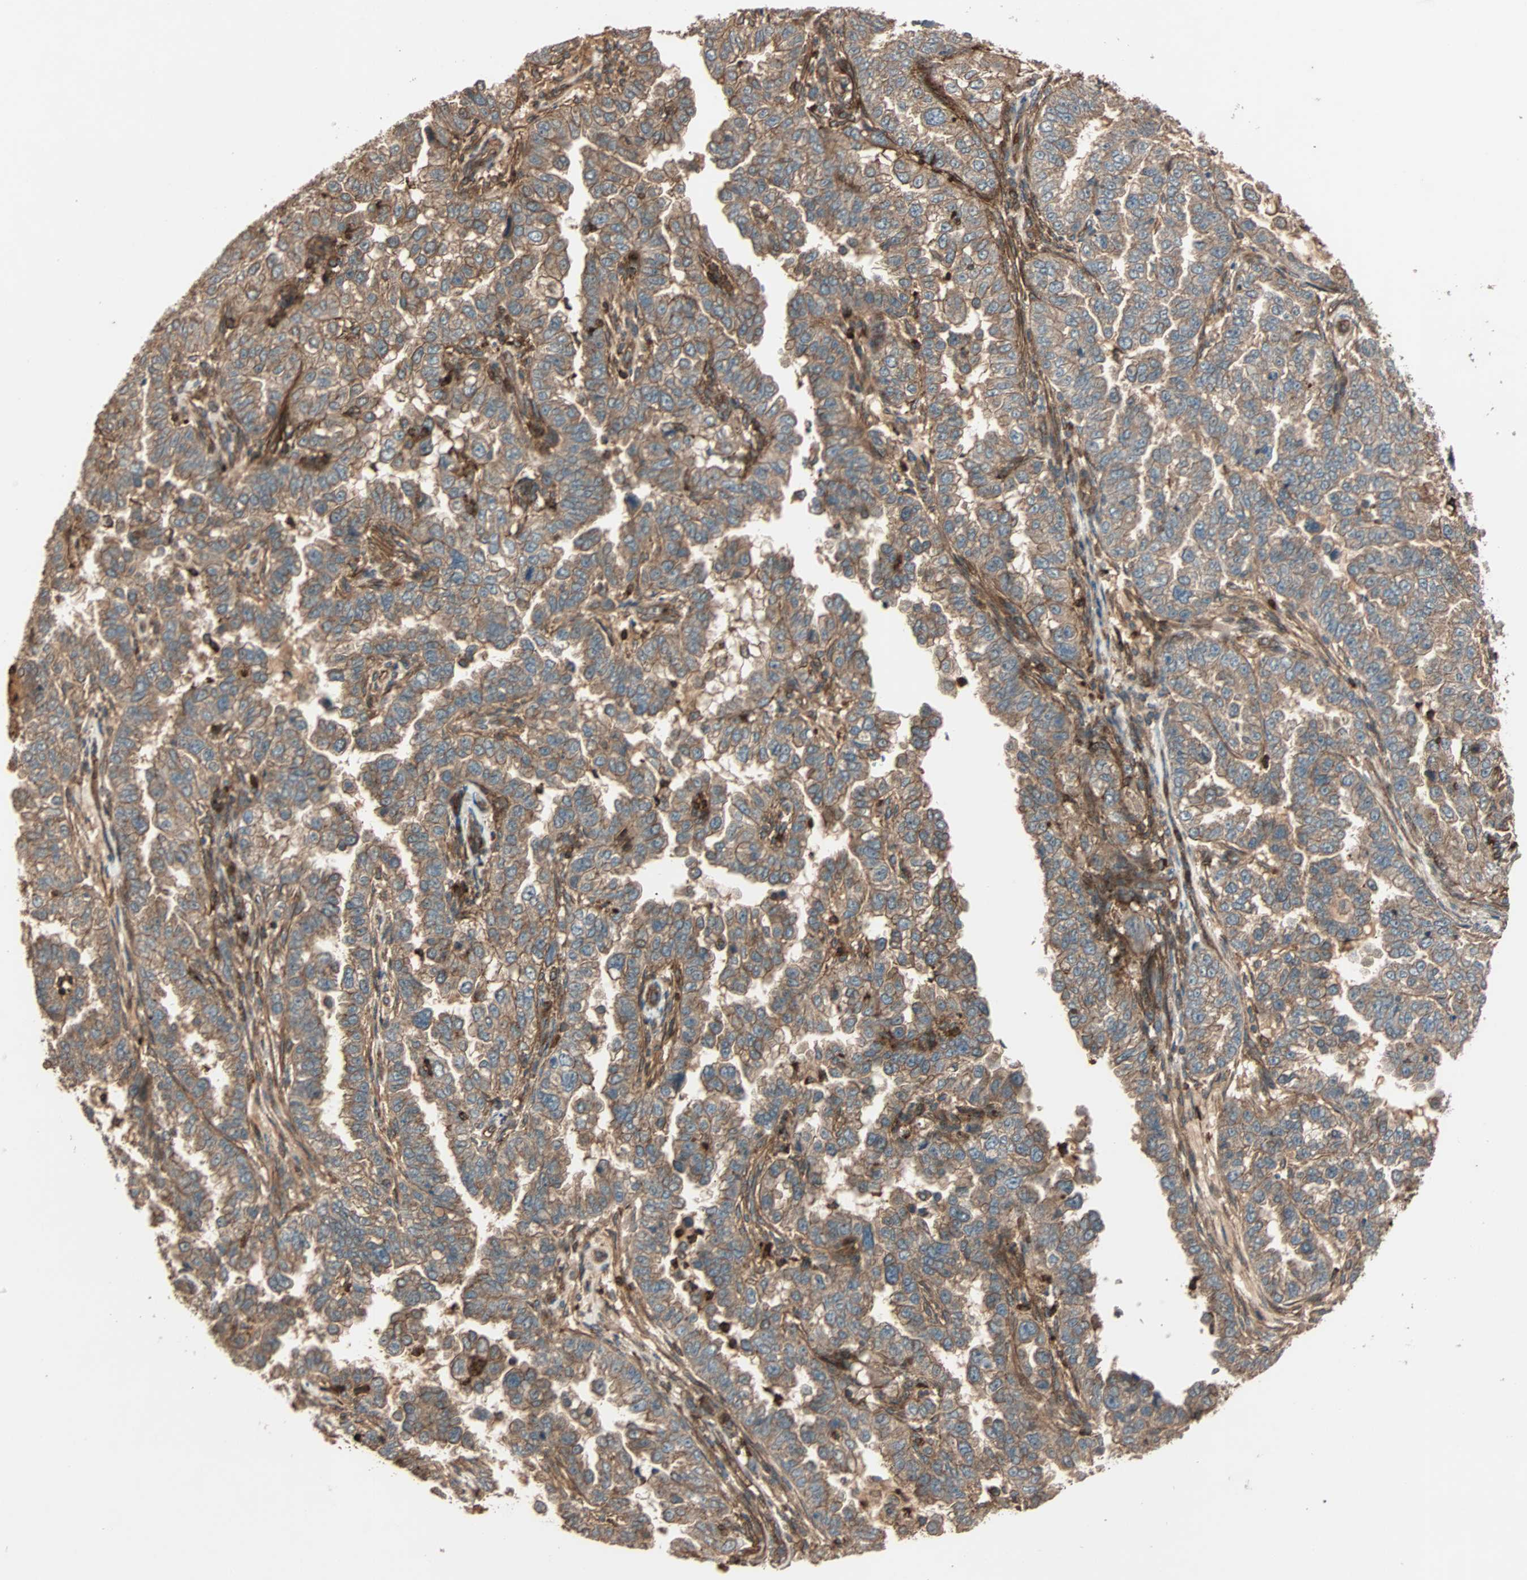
{"staining": {"intensity": "moderate", "quantity": ">75%", "location": "cytoplasmic/membranous"}, "tissue": "endometrial cancer", "cell_type": "Tumor cells", "image_type": "cancer", "snomed": [{"axis": "morphology", "description": "Adenocarcinoma, NOS"}, {"axis": "topography", "description": "Endometrium"}], "caption": "Protein staining displays moderate cytoplasmic/membranous positivity in about >75% of tumor cells in endometrial adenocarcinoma.", "gene": "GCK", "patient": {"sex": "female", "age": 85}}